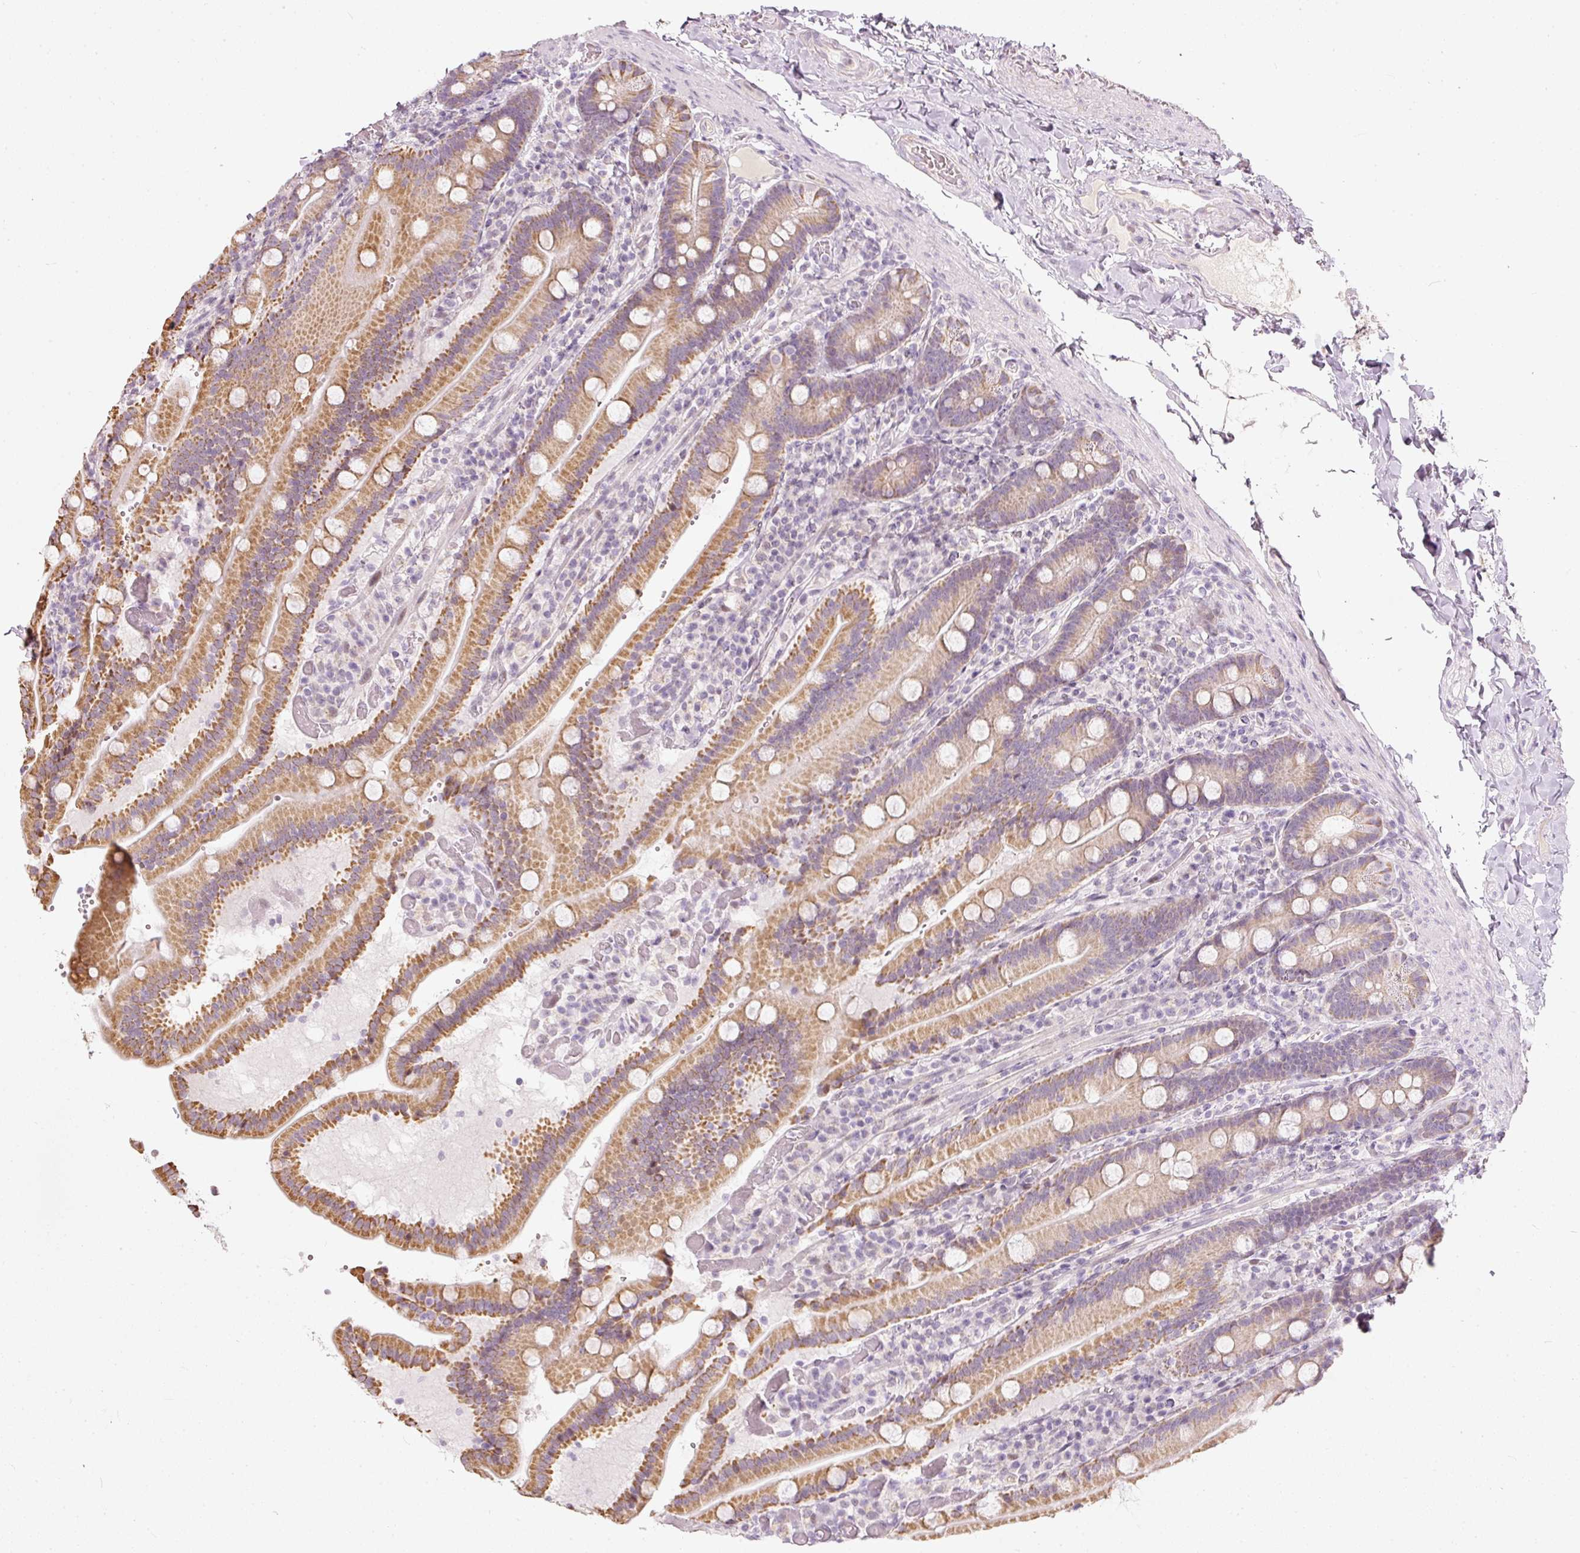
{"staining": {"intensity": "moderate", "quantity": ">75%", "location": "cytoplasmic/membranous"}, "tissue": "duodenum", "cell_type": "Glandular cells", "image_type": "normal", "snomed": [{"axis": "morphology", "description": "Normal tissue, NOS"}, {"axis": "topography", "description": "Duodenum"}], "caption": "Protein expression analysis of benign duodenum demonstrates moderate cytoplasmic/membranous staining in approximately >75% of glandular cells.", "gene": "RNF39", "patient": {"sex": "female", "age": 62}}